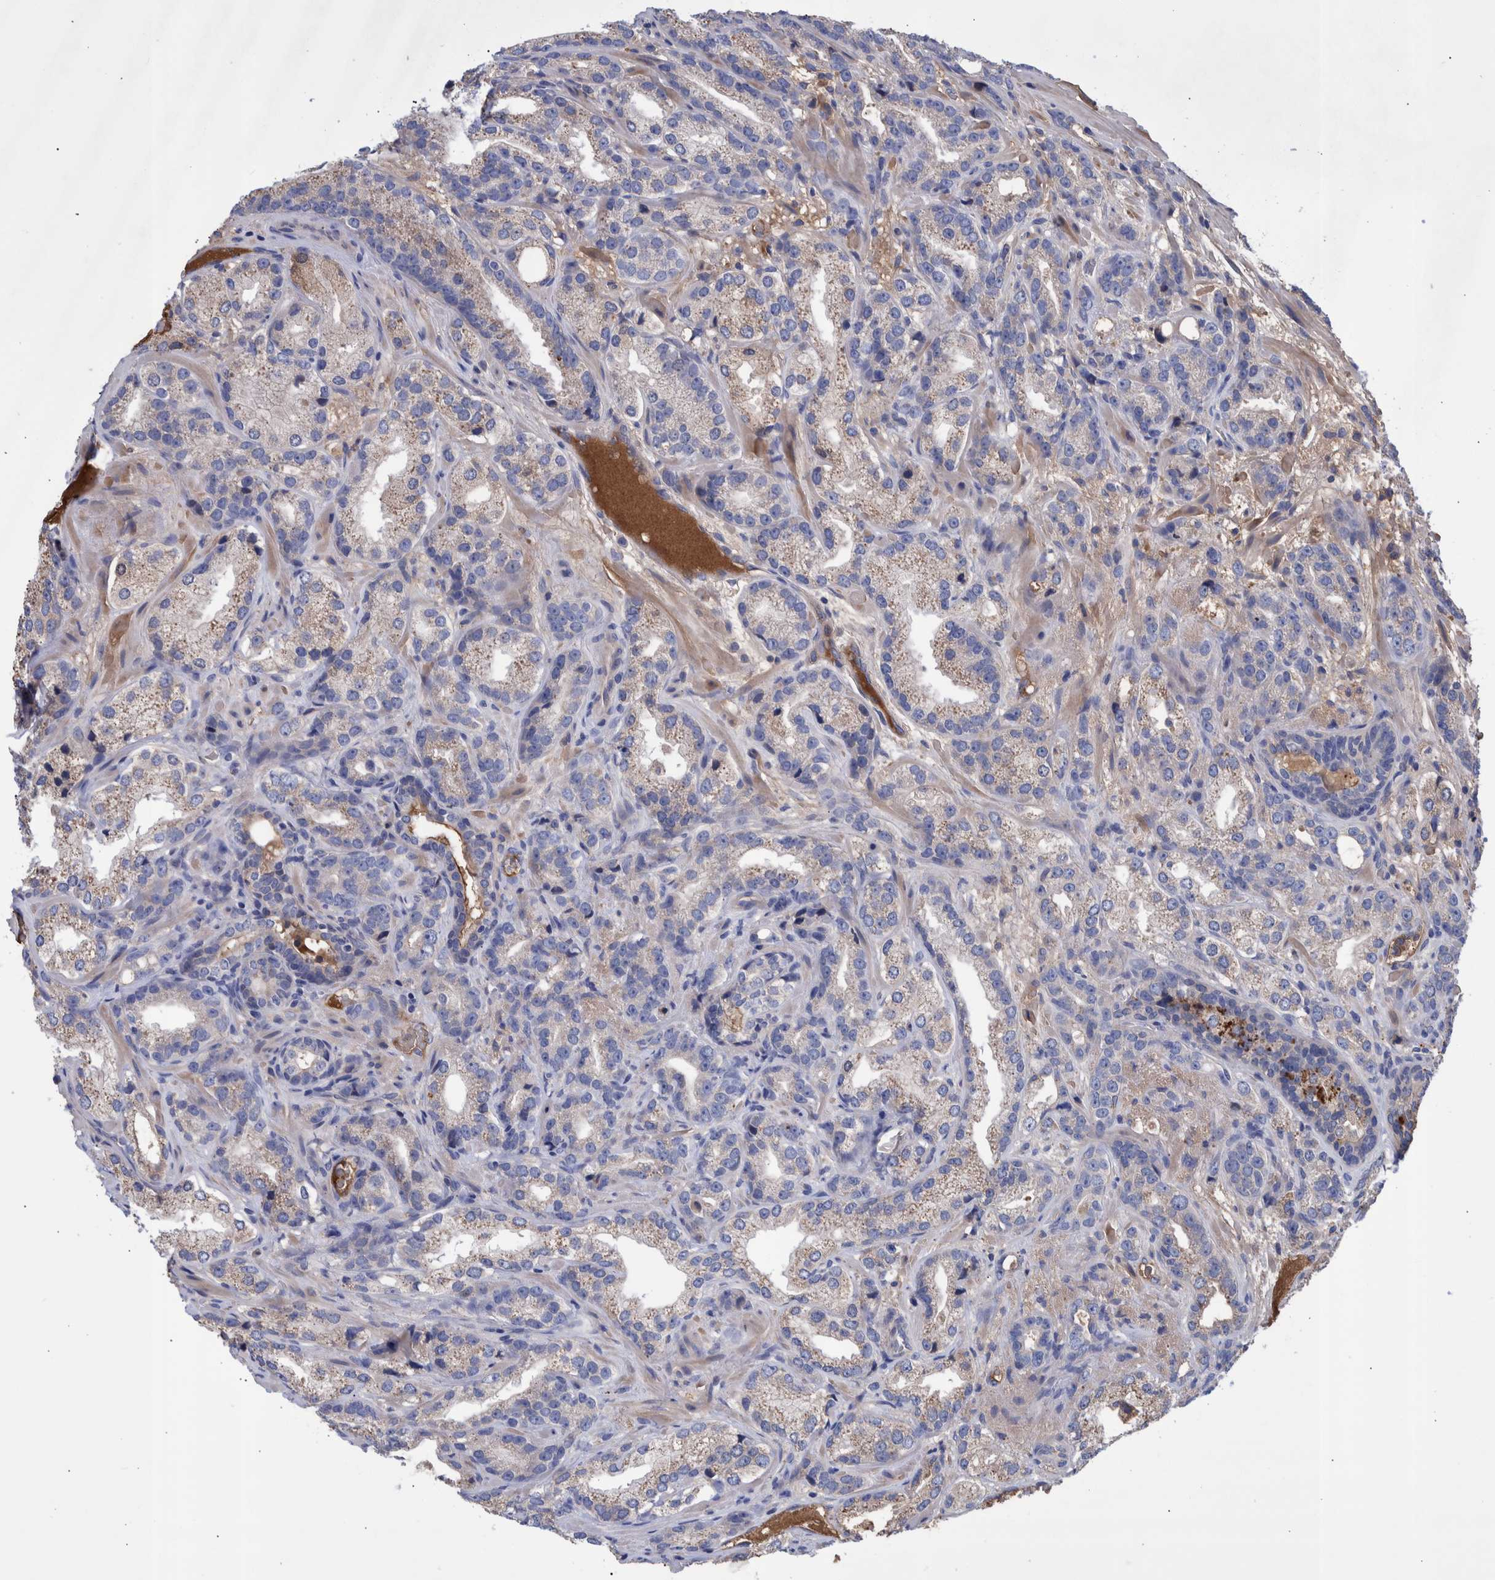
{"staining": {"intensity": "negative", "quantity": "none", "location": "none"}, "tissue": "prostate cancer", "cell_type": "Tumor cells", "image_type": "cancer", "snomed": [{"axis": "morphology", "description": "Adenocarcinoma, High grade"}, {"axis": "topography", "description": "Prostate"}], "caption": "Tumor cells show no significant protein expression in prostate cancer (adenocarcinoma (high-grade)).", "gene": "DLL4", "patient": {"sex": "male", "age": 63}}